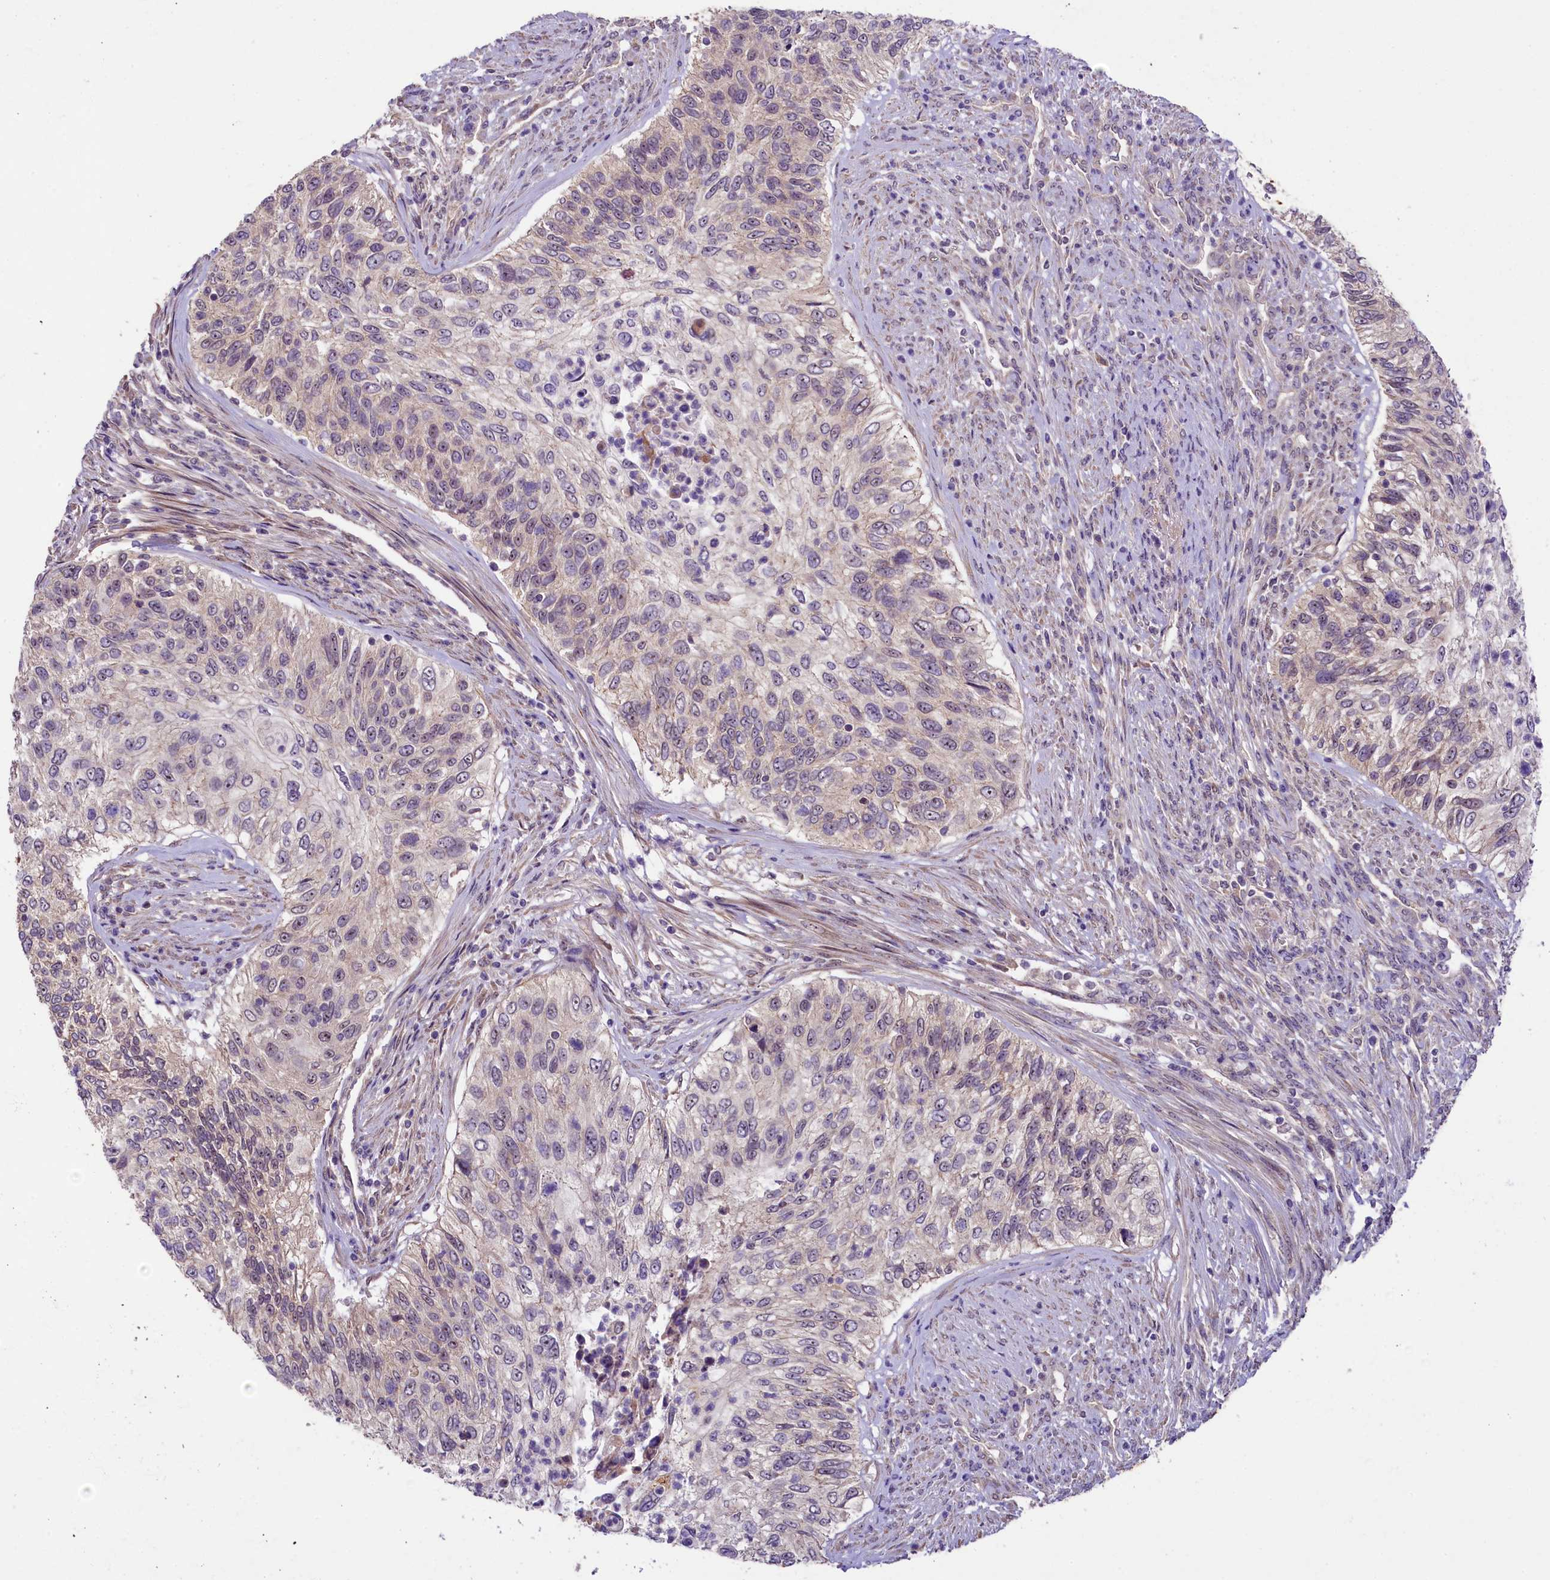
{"staining": {"intensity": "negative", "quantity": "none", "location": "none"}, "tissue": "urothelial cancer", "cell_type": "Tumor cells", "image_type": "cancer", "snomed": [{"axis": "morphology", "description": "Urothelial carcinoma, High grade"}, {"axis": "topography", "description": "Urinary bladder"}], "caption": "The immunohistochemistry photomicrograph has no significant expression in tumor cells of high-grade urothelial carcinoma tissue.", "gene": "UBXN6", "patient": {"sex": "female", "age": 60}}